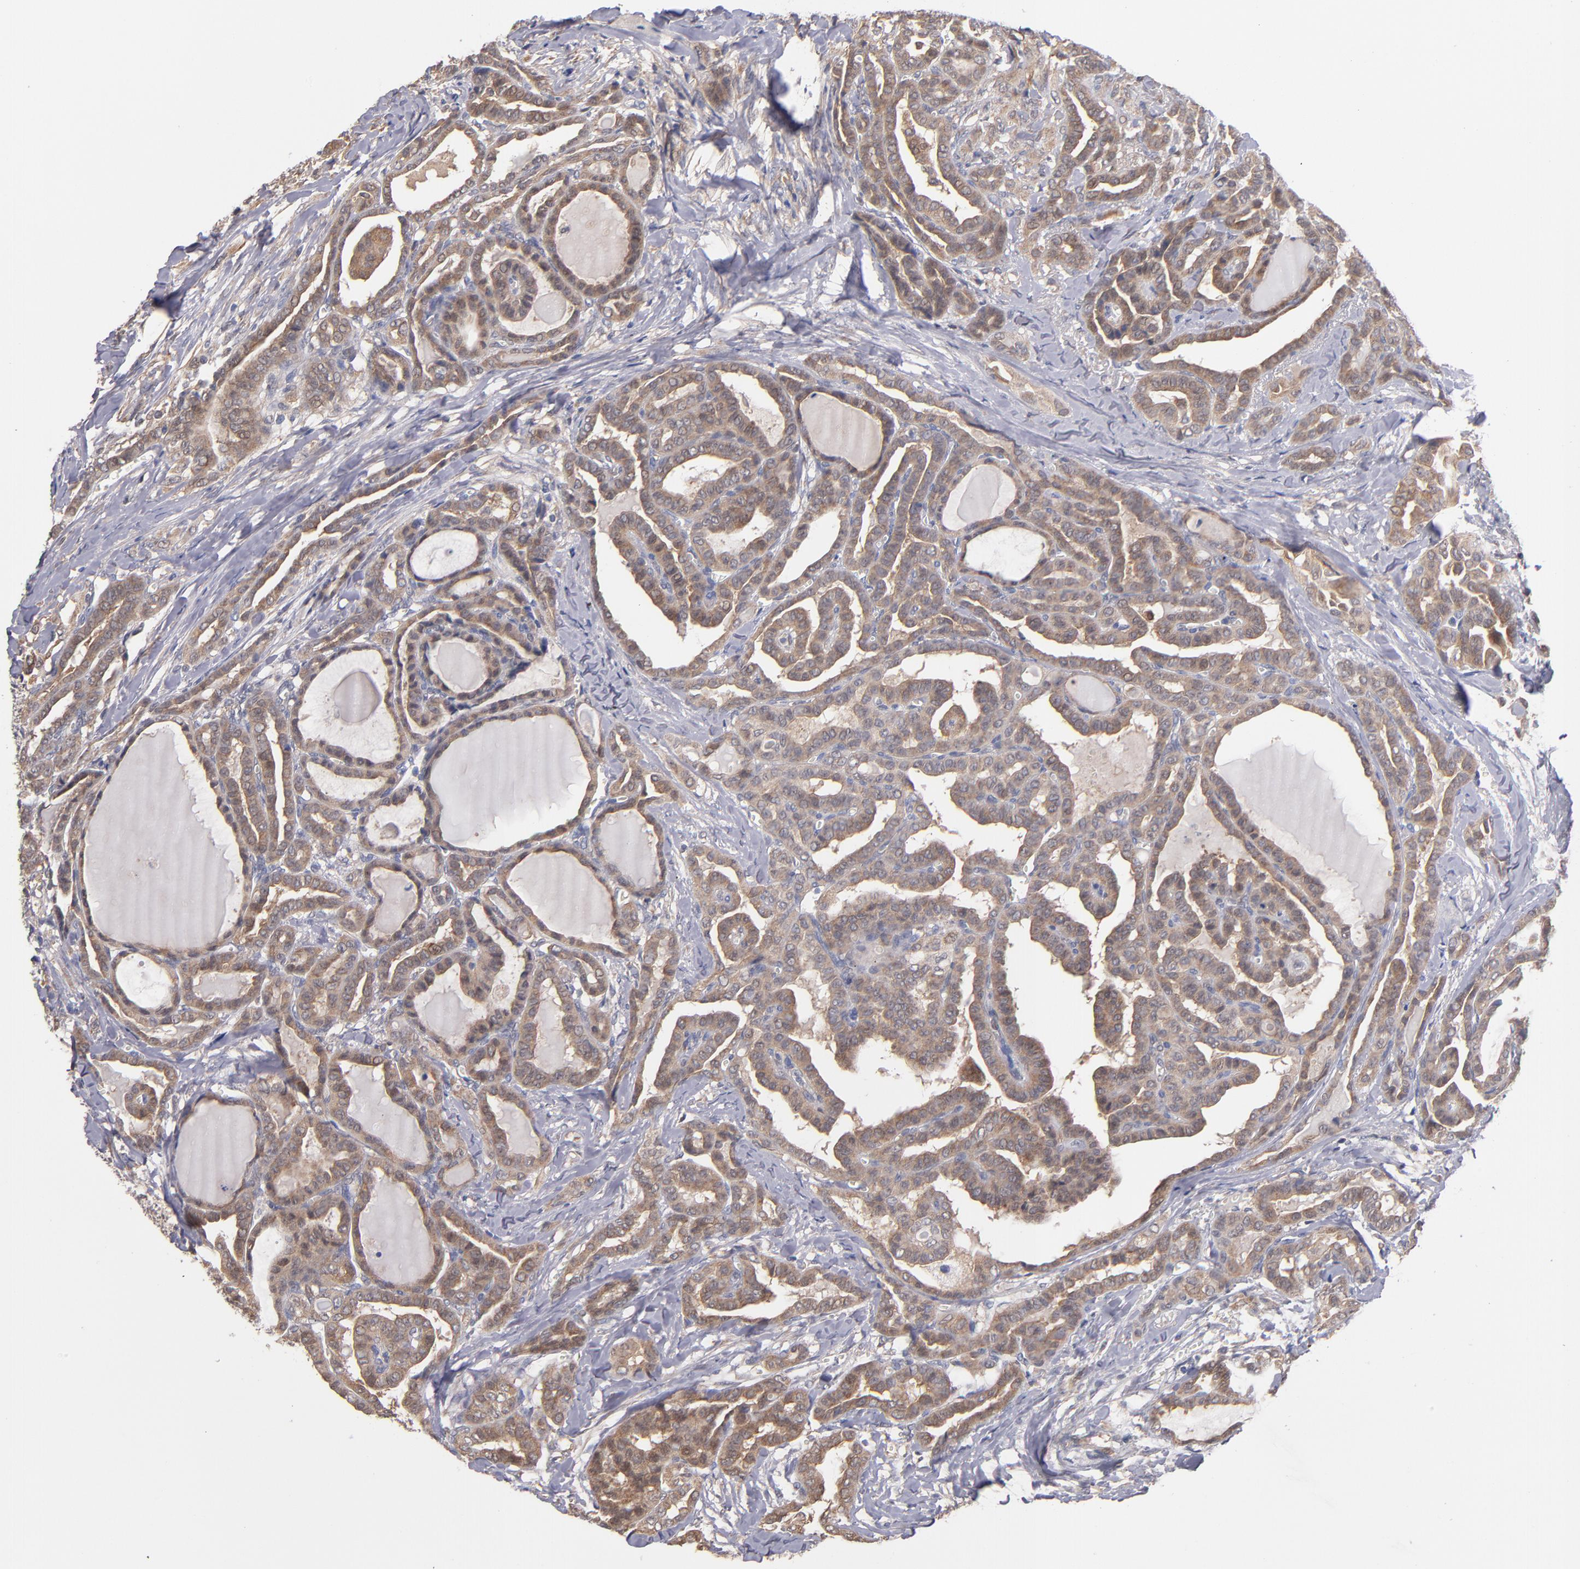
{"staining": {"intensity": "moderate", "quantity": ">75%", "location": "cytoplasmic/membranous"}, "tissue": "thyroid cancer", "cell_type": "Tumor cells", "image_type": "cancer", "snomed": [{"axis": "morphology", "description": "Carcinoma, NOS"}, {"axis": "topography", "description": "Thyroid gland"}], "caption": "Immunohistochemical staining of human thyroid carcinoma displays medium levels of moderate cytoplasmic/membranous protein positivity in about >75% of tumor cells.", "gene": "GMFG", "patient": {"sex": "female", "age": 91}}